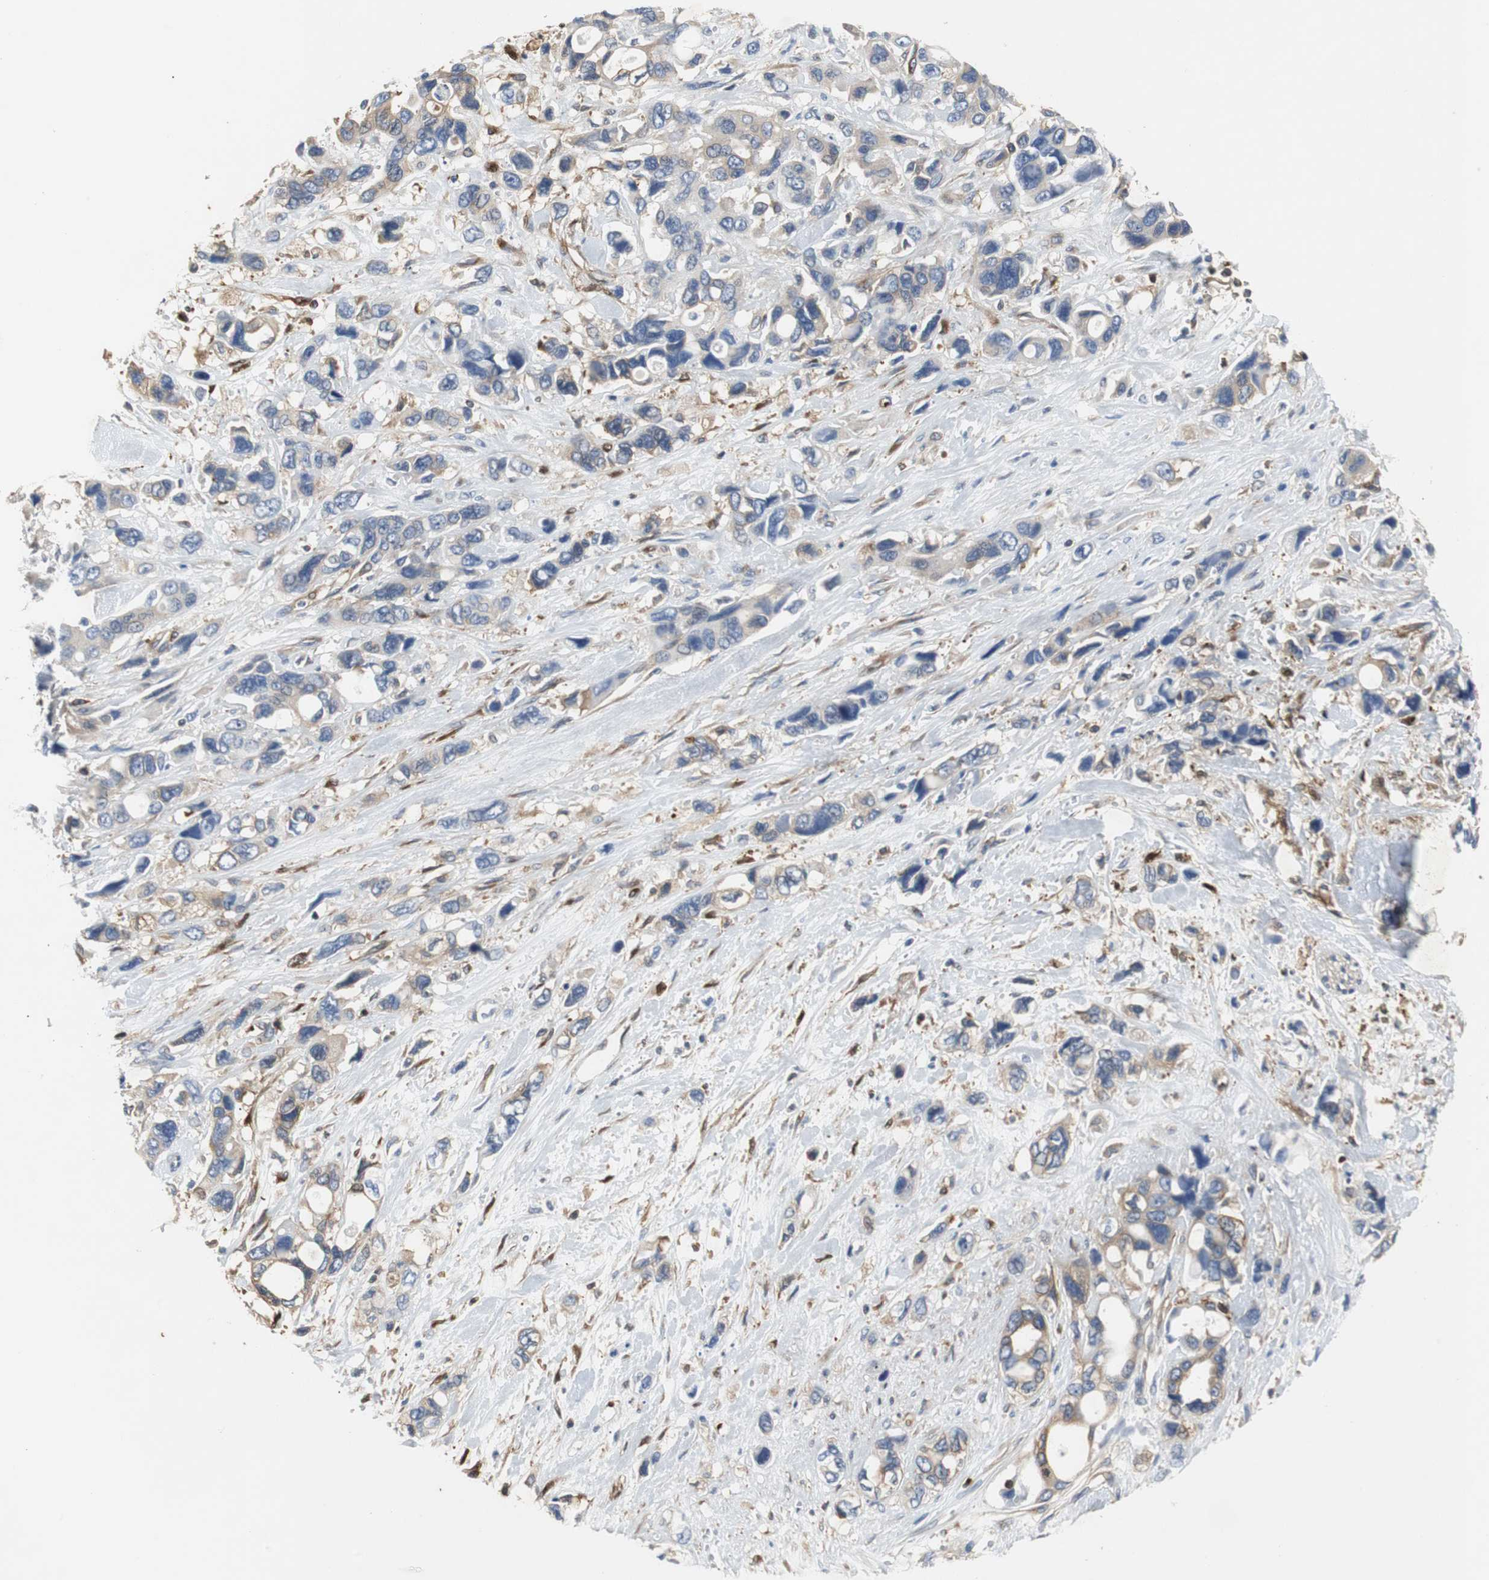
{"staining": {"intensity": "weak", "quantity": "25%-75%", "location": "cytoplasmic/membranous"}, "tissue": "pancreatic cancer", "cell_type": "Tumor cells", "image_type": "cancer", "snomed": [{"axis": "morphology", "description": "Adenocarcinoma, NOS"}, {"axis": "topography", "description": "Pancreas"}], "caption": "A micrograph showing weak cytoplasmic/membranous expression in approximately 25%-75% of tumor cells in adenocarcinoma (pancreatic), as visualized by brown immunohistochemical staining.", "gene": "GYS1", "patient": {"sex": "male", "age": 46}}